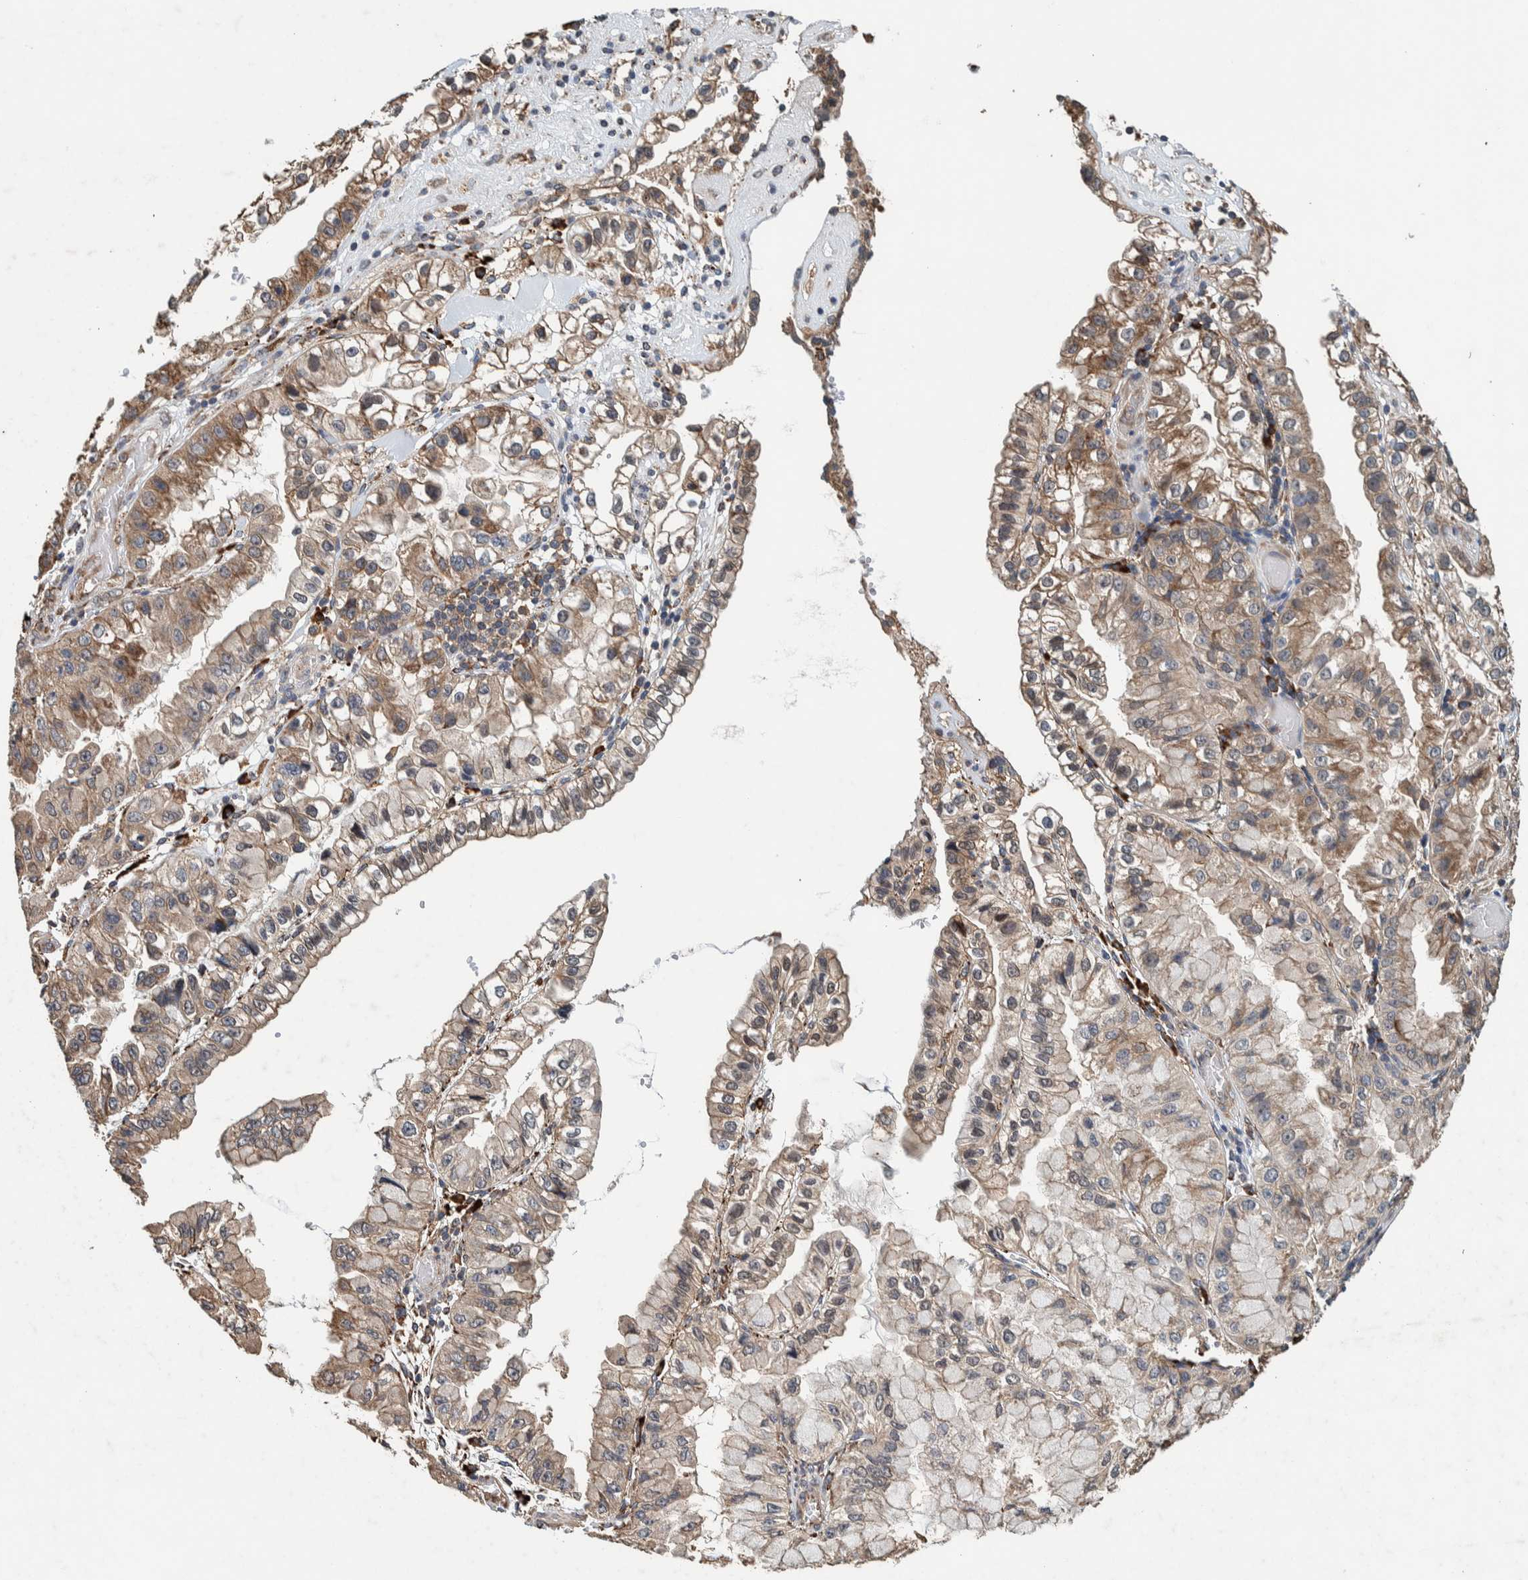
{"staining": {"intensity": "weak", "quantity": ">75%", "location": "cytoplasmic/membranous"}, "tissue": "liver cancer", "cell_type": "Tumor cells", "image_type": "cancer", "snomed": [{"axis": "morphology", "description": "Cholangiocarcinoma"}, {"axis": "topography", "description": "Liver"}], "caption": "Liver cancer was stained to show a protein in brown. There is low levels of weak cytoplasmic/membranous positivity in about >75% of tumor cells.", "gene": "PLA2G3", "patient": {"sex": "female", "age": 79}}